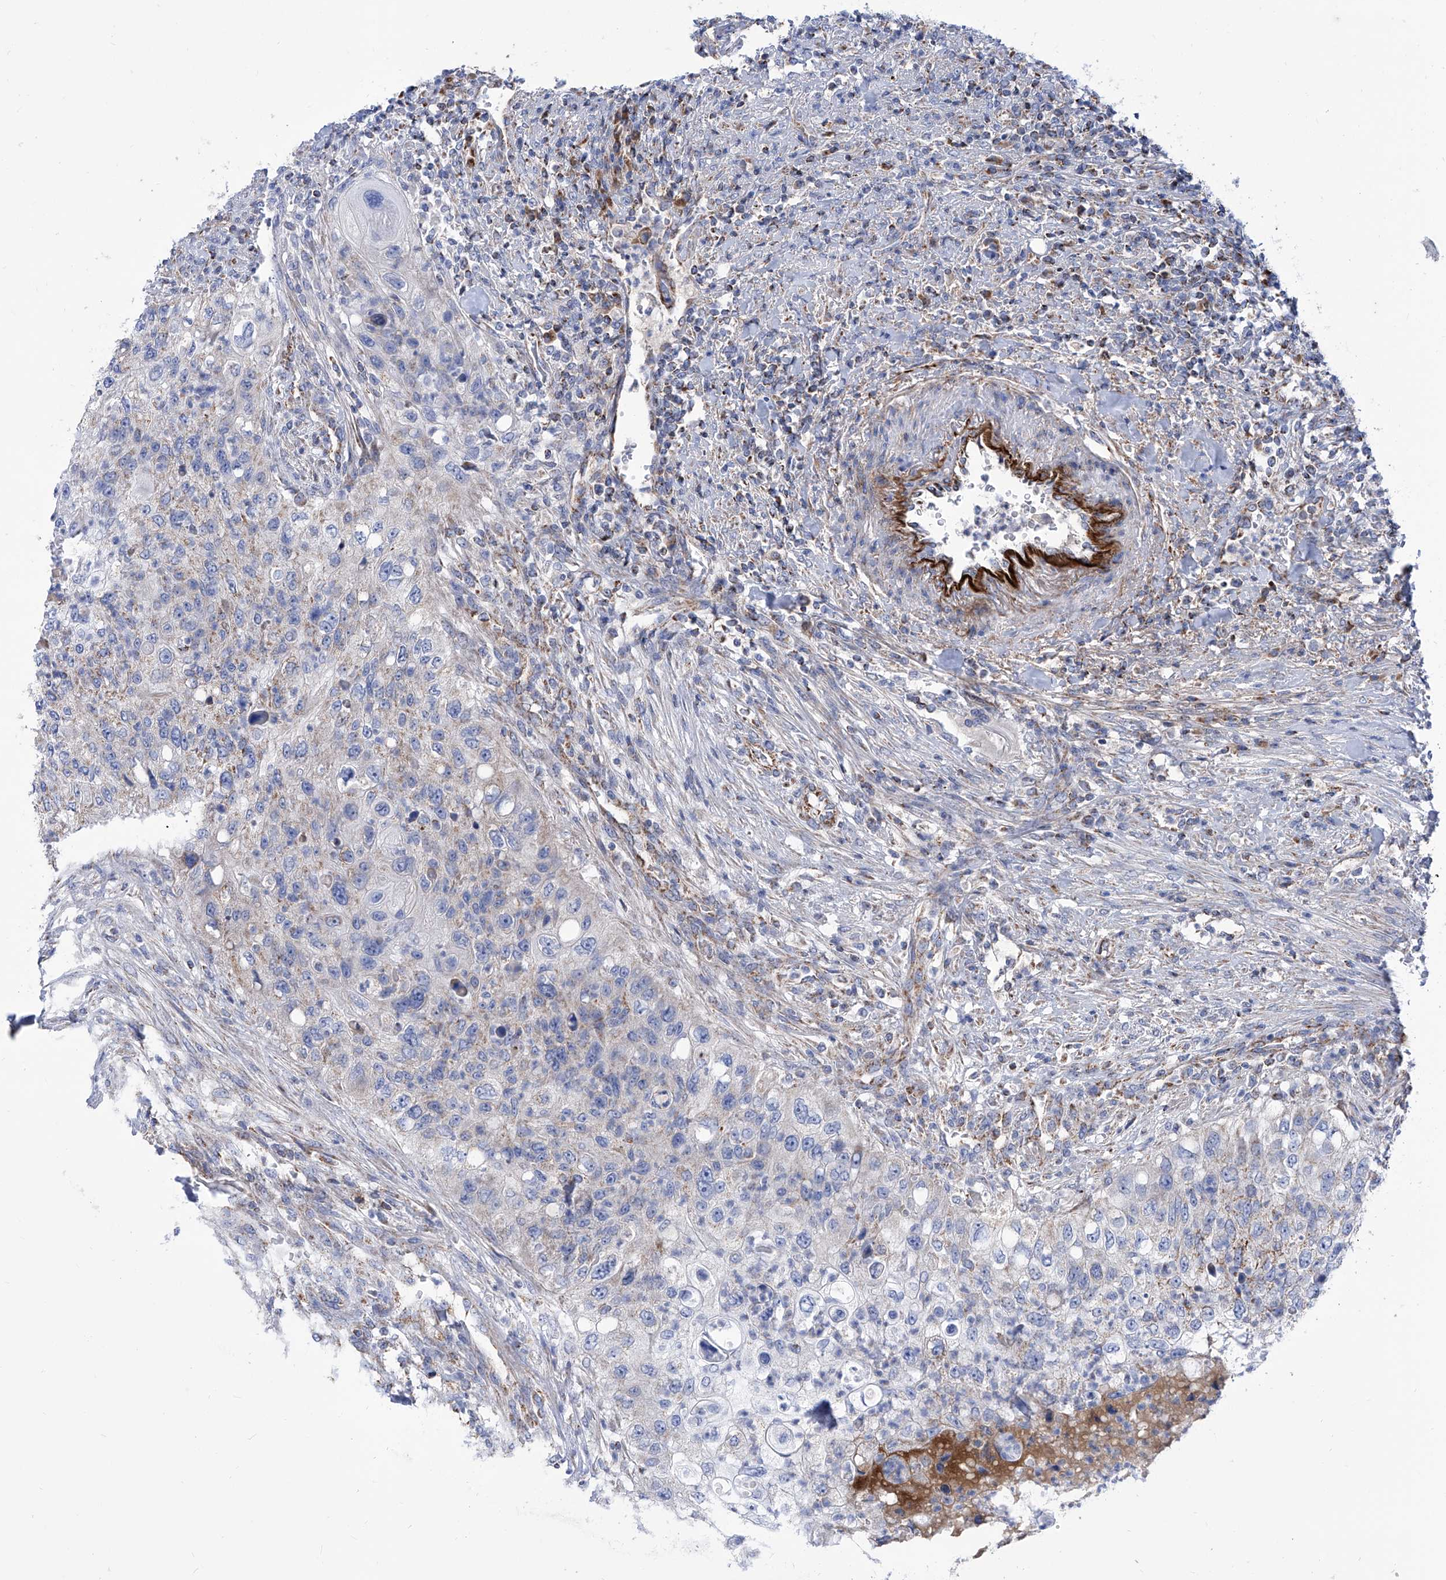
{"staining": {"intensity": "weak", "quantity": "<25%", "location": "cytoplasmic/membranous"}, "tissue": "urothelial cancer", "cell_type": "Tumor cells", "image_type": "cancer", "snomed": [{"axis": "morphology", "description": "Urothelial carcinoma, High grade"}, {"axis": "topography", "description": "Urinary bladder"}], "caption": "IHC image of human urothelial cancer stained for a protein (brown), which demonstrates no expression in tumor cells.", "gene": "SRBD1", "patient": {"sex": "female", "age": 60}}